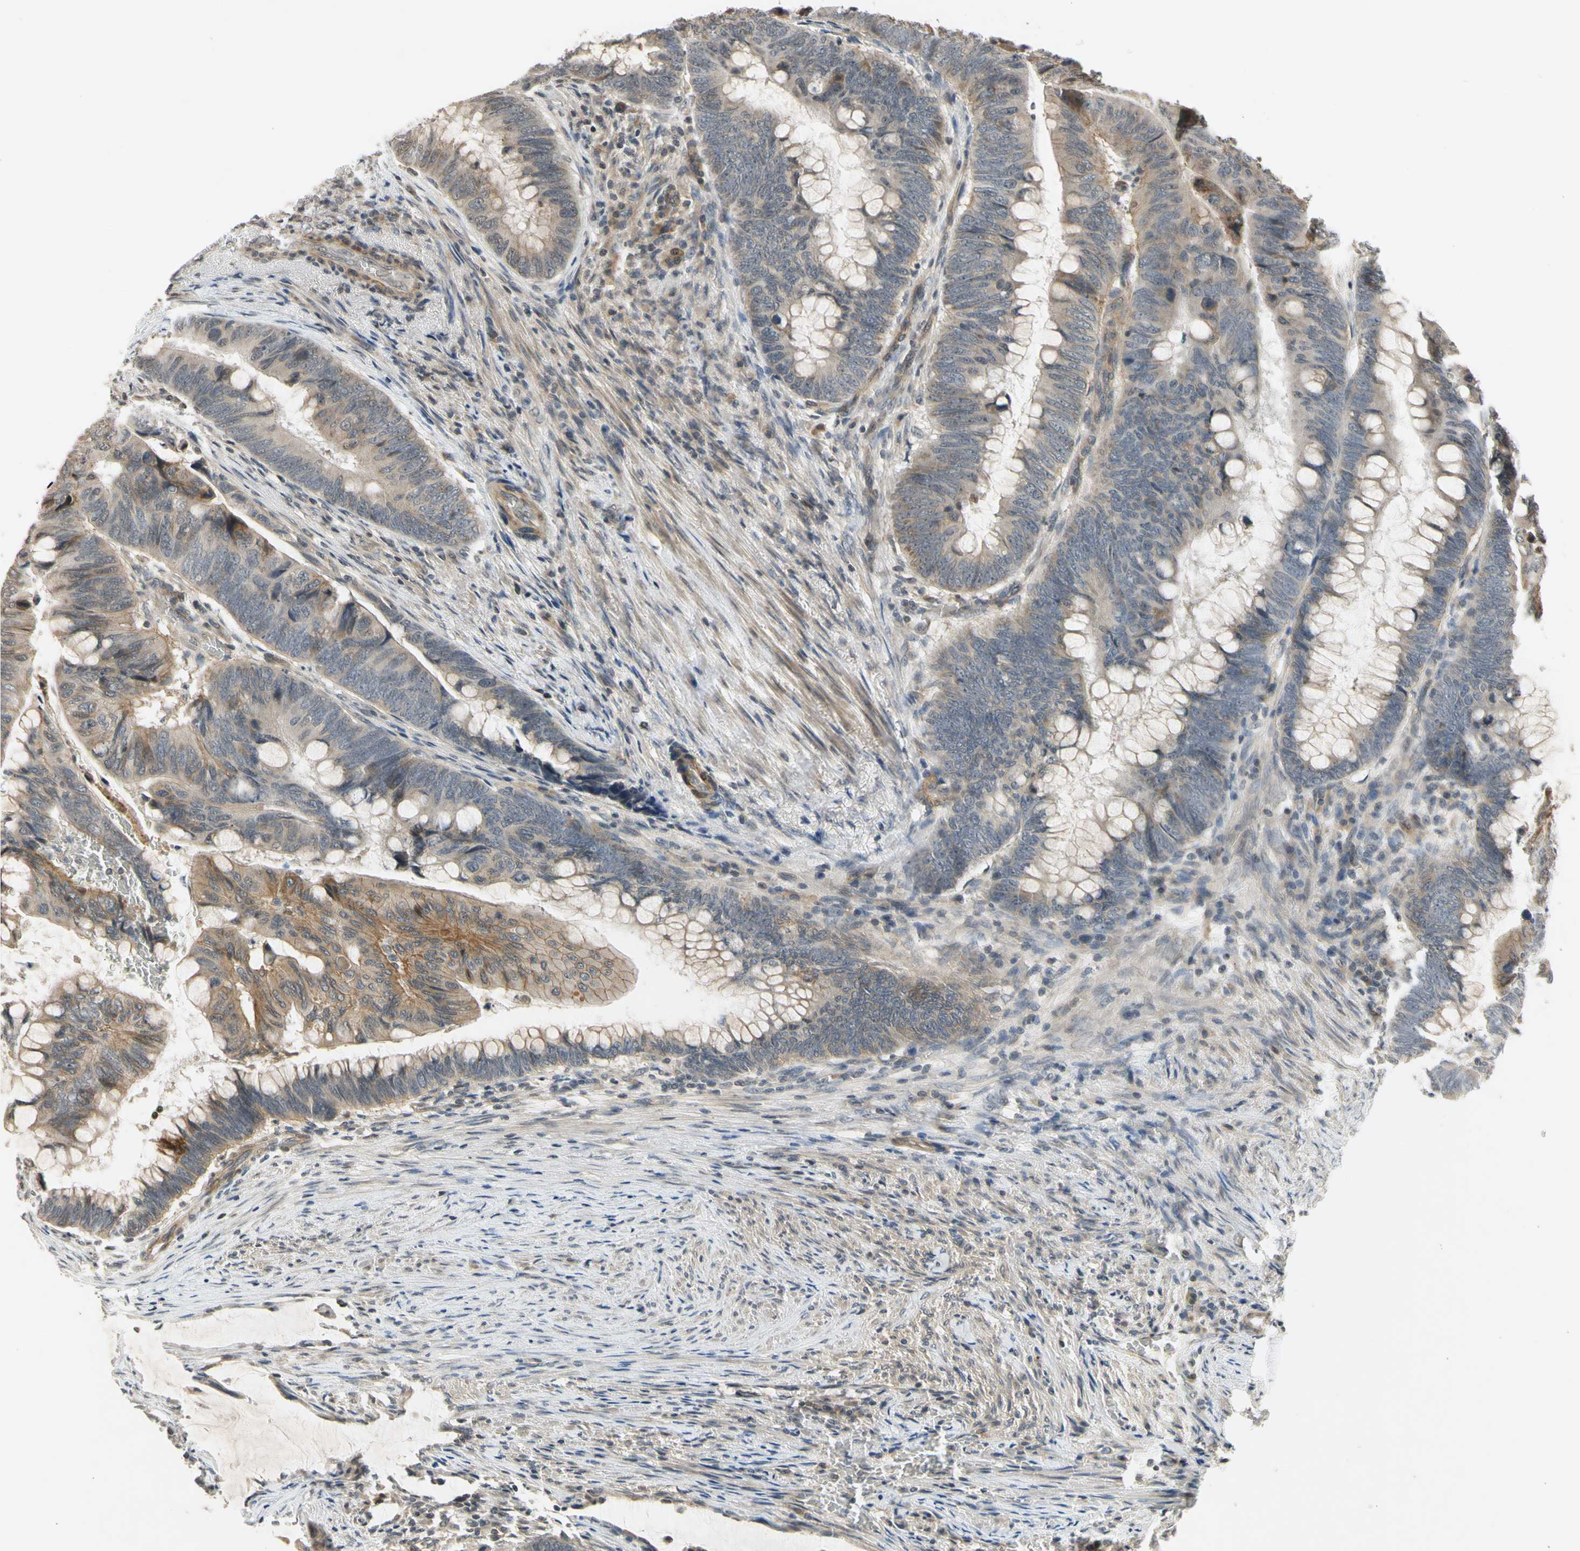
{"staining": {"intensity": "weak", "quantity": "25%-75%", "location": "cytoplasmic/membranous"}, "tissue": "colorectal cancer", "cell_type": "Tumor cells", "image_type": "cancer", "snomed": [{"axis": "morphology", "description": "Normal tissue, NOS"}, {"axis": "morphology", "description": "Adenocarcinoma, NOS"}, {"axis": "topography", "description": "Rectum"}, {"axis": "topography", "description": "Peripheral nerve tissue"}], "caption": "High-magnification brightfield microscopy of colorectal cancer stained with DAB (3,3'-diaminobenzidine) (brown) and counterstained with hematoxylin (blue). tumor cells exhibit weak cytoplasmic/membranous expression is present in approximately25%-75% of cells.", "gene": "EFNB2", "patient": {"sex": "male", "age": 92}}